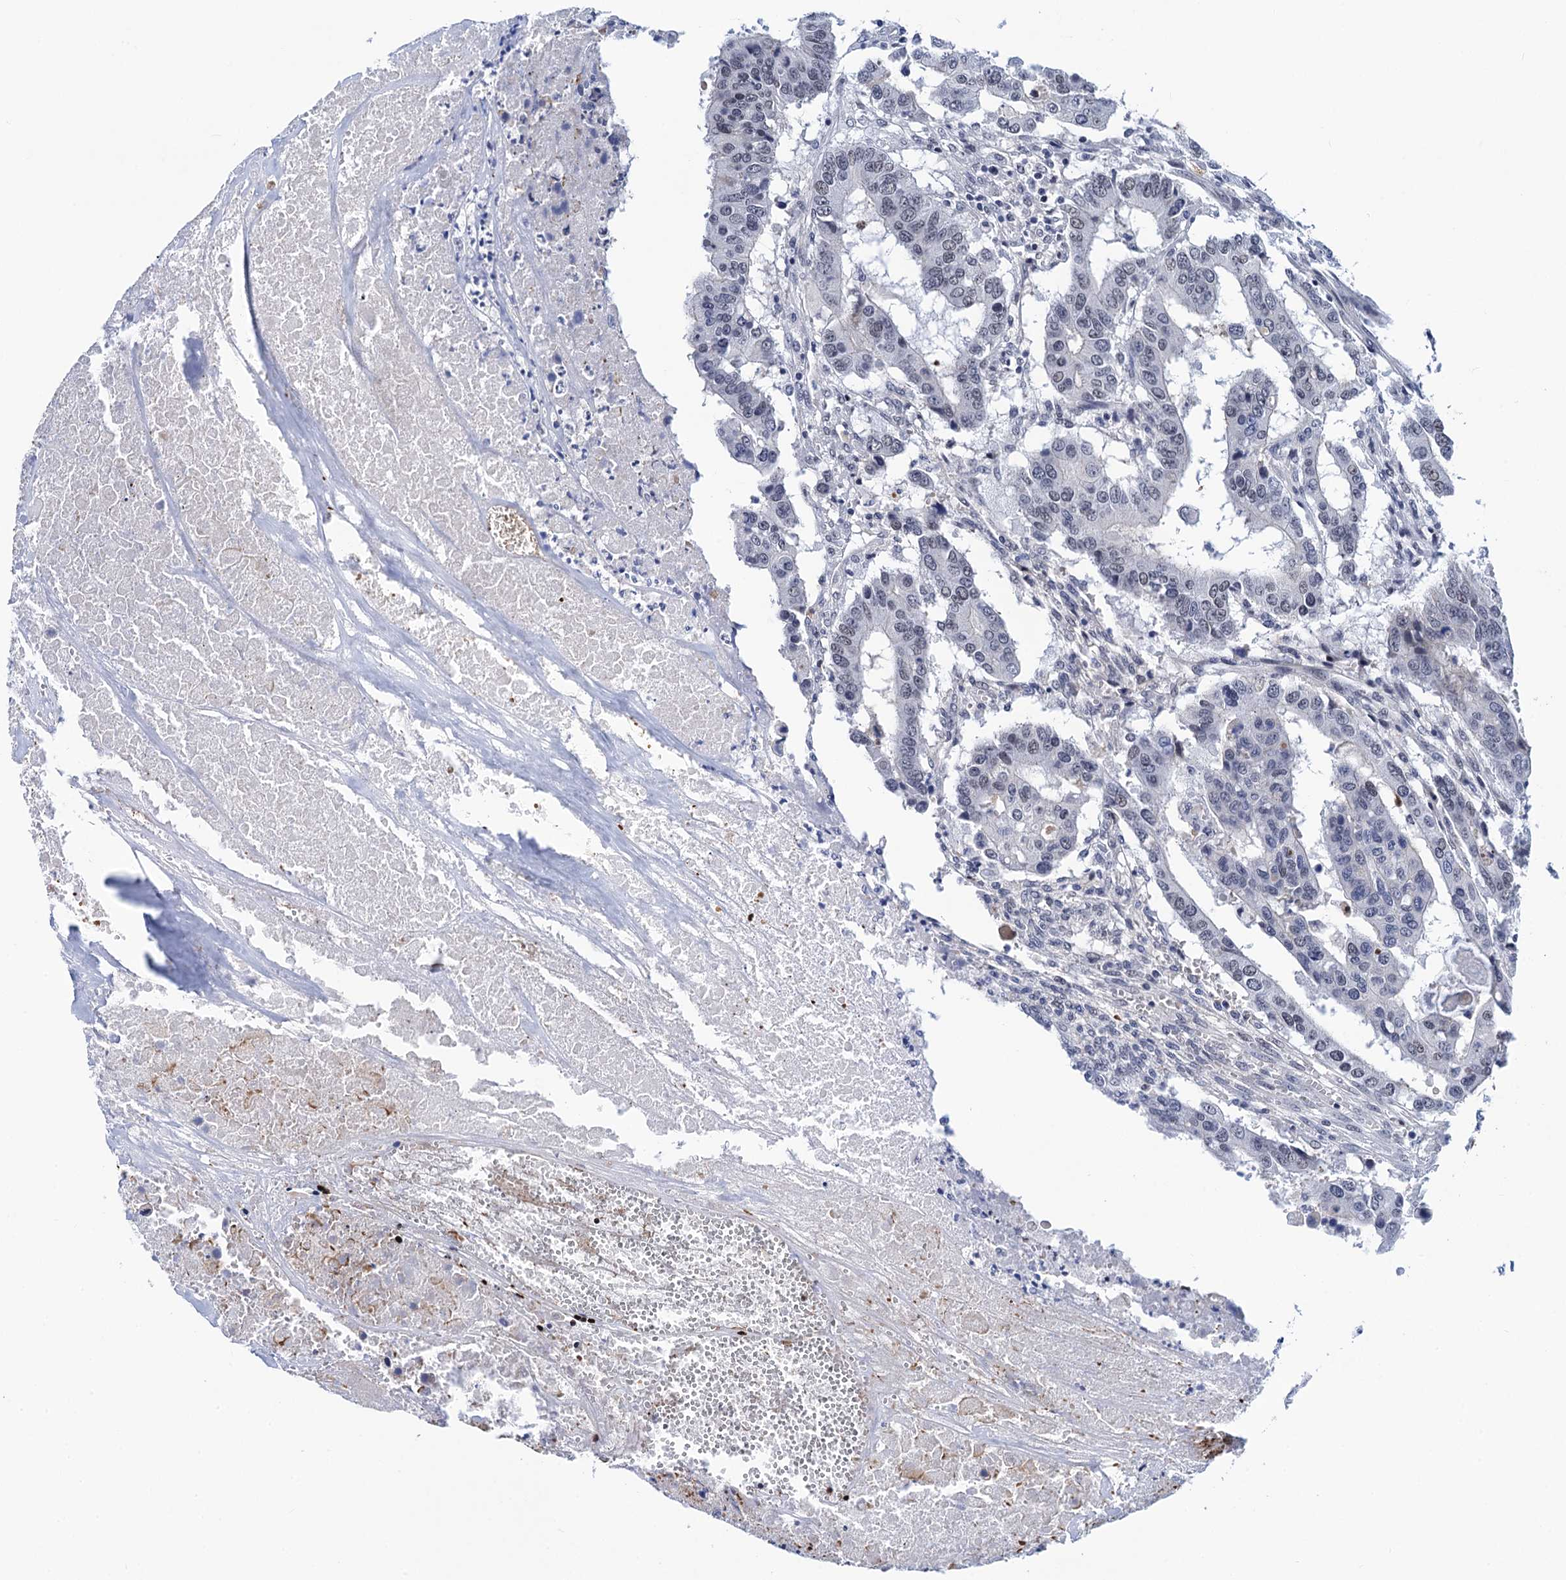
{"staining": {"intensity": "negative", "quantity": "none", "location": "none"}, "tissue": "colorectal cancer", "cell_type": "Tumor cells", "image_type": "cancer", "snomed": [{"axis": "morphology", "description": "Adenocarcinoma, NOS"}, {"axis": "topography", "description": "Colon"}], "caption": "DAB (3,3'-diaminobenzidine) immunohistochemical staining of human colorectal adenocarcinoma exhibits no significant expression in tumor cells.", "gene": "C16orf87", "patient": {"sex": "male", "age": 77}}